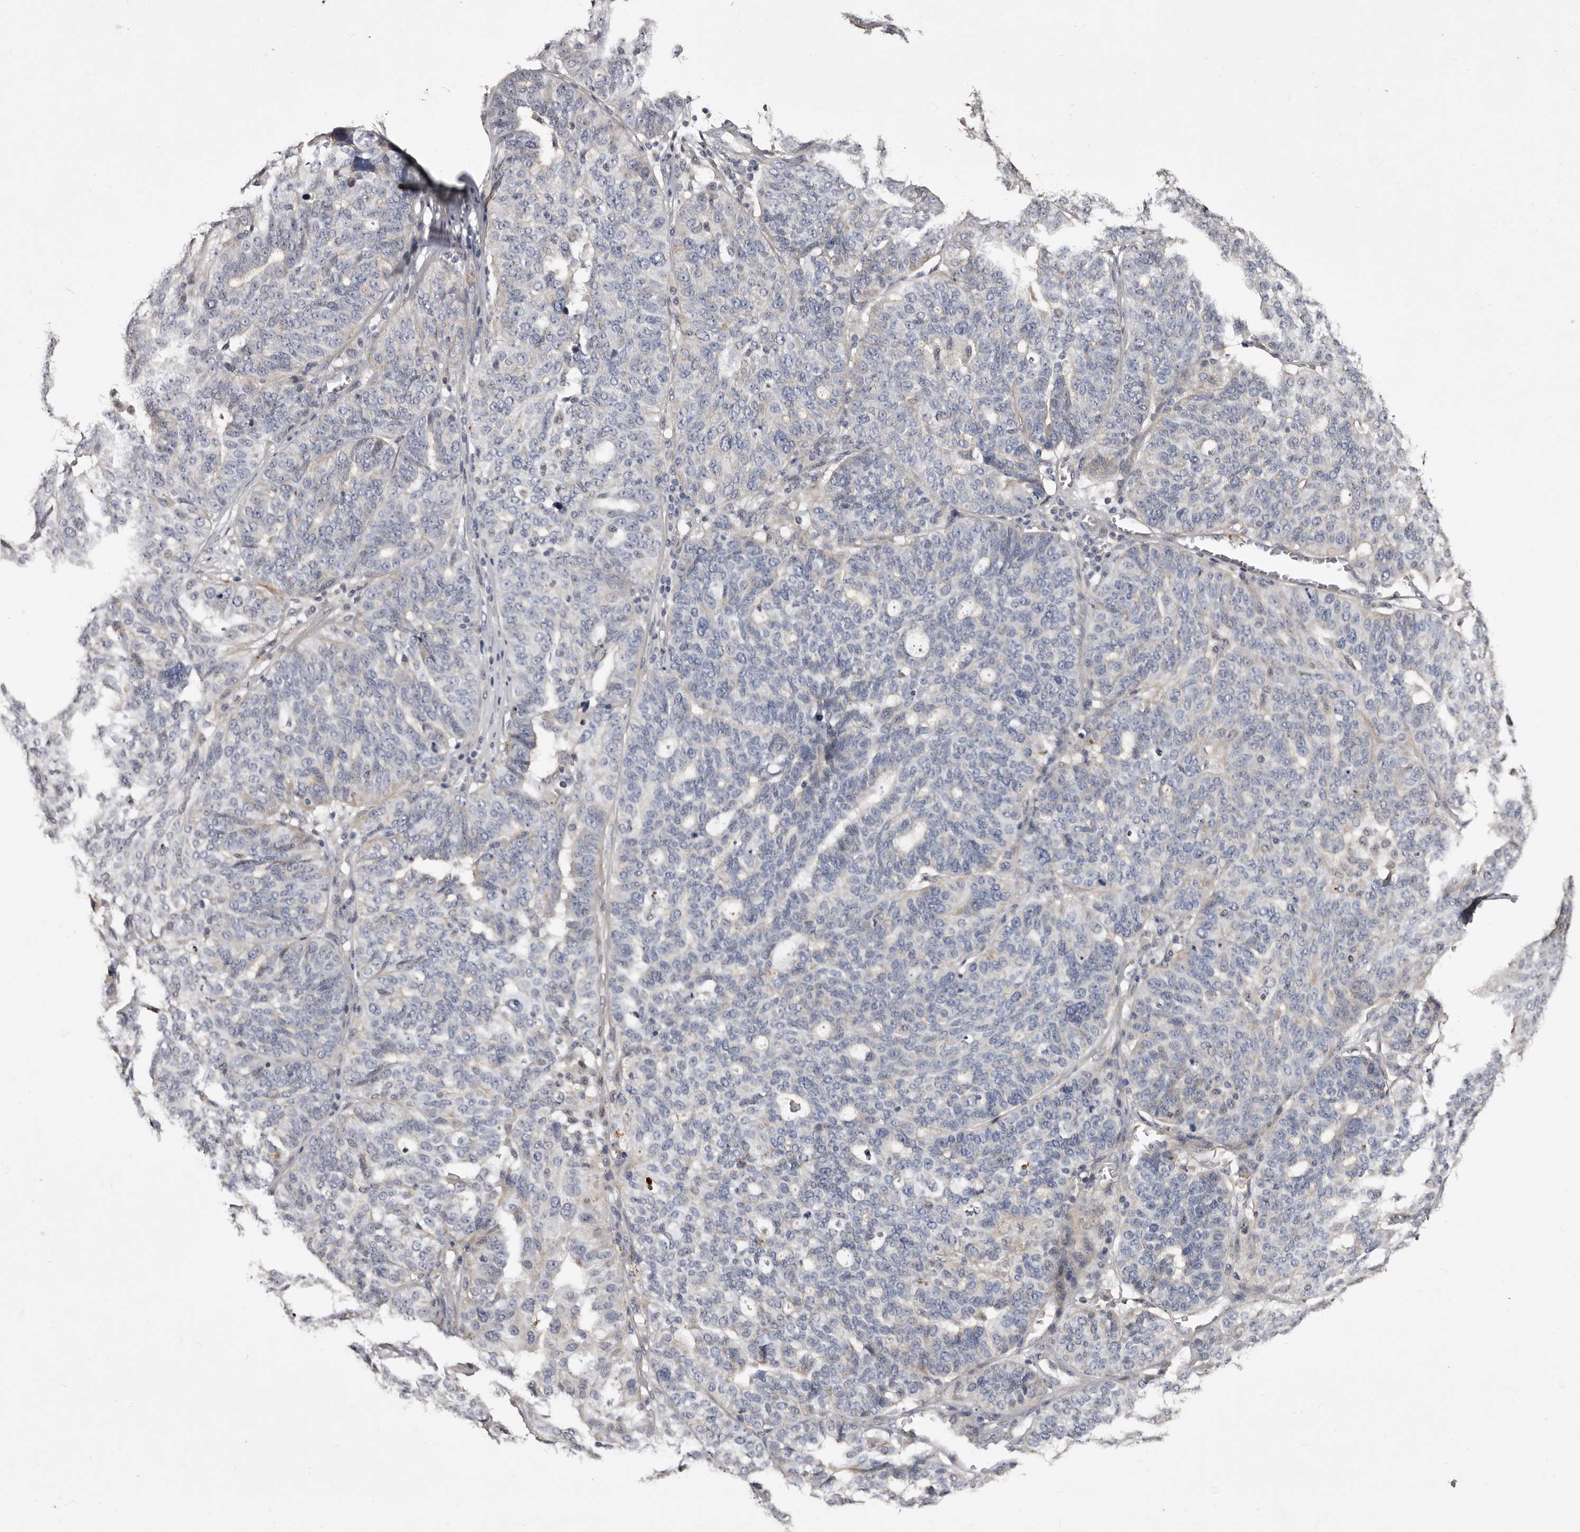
{"staining": {"intensity": "negative", "quantity": "none", "location": "none"}, "tissue": "ovarian cancer", "cell_type": "Tumor cells", "image_type": "cancer", "snomed": [{"axis": "morphology", "description": "Cystadenocarcinoma, serous, NOS"}, {"axis": "topography", "description": "Ovary"}], "caption": "A micrograph of human serous cystadenocarcinoma (ovarian) is negative for staining in tumor cells. Brightfield microscopy of immunohistochemistry stained with DAB (brown) and hematoxylin (blue), captured at high magnification.", "gene": "SLC10A4", "patient": {"sex": "female", "age": 59}}